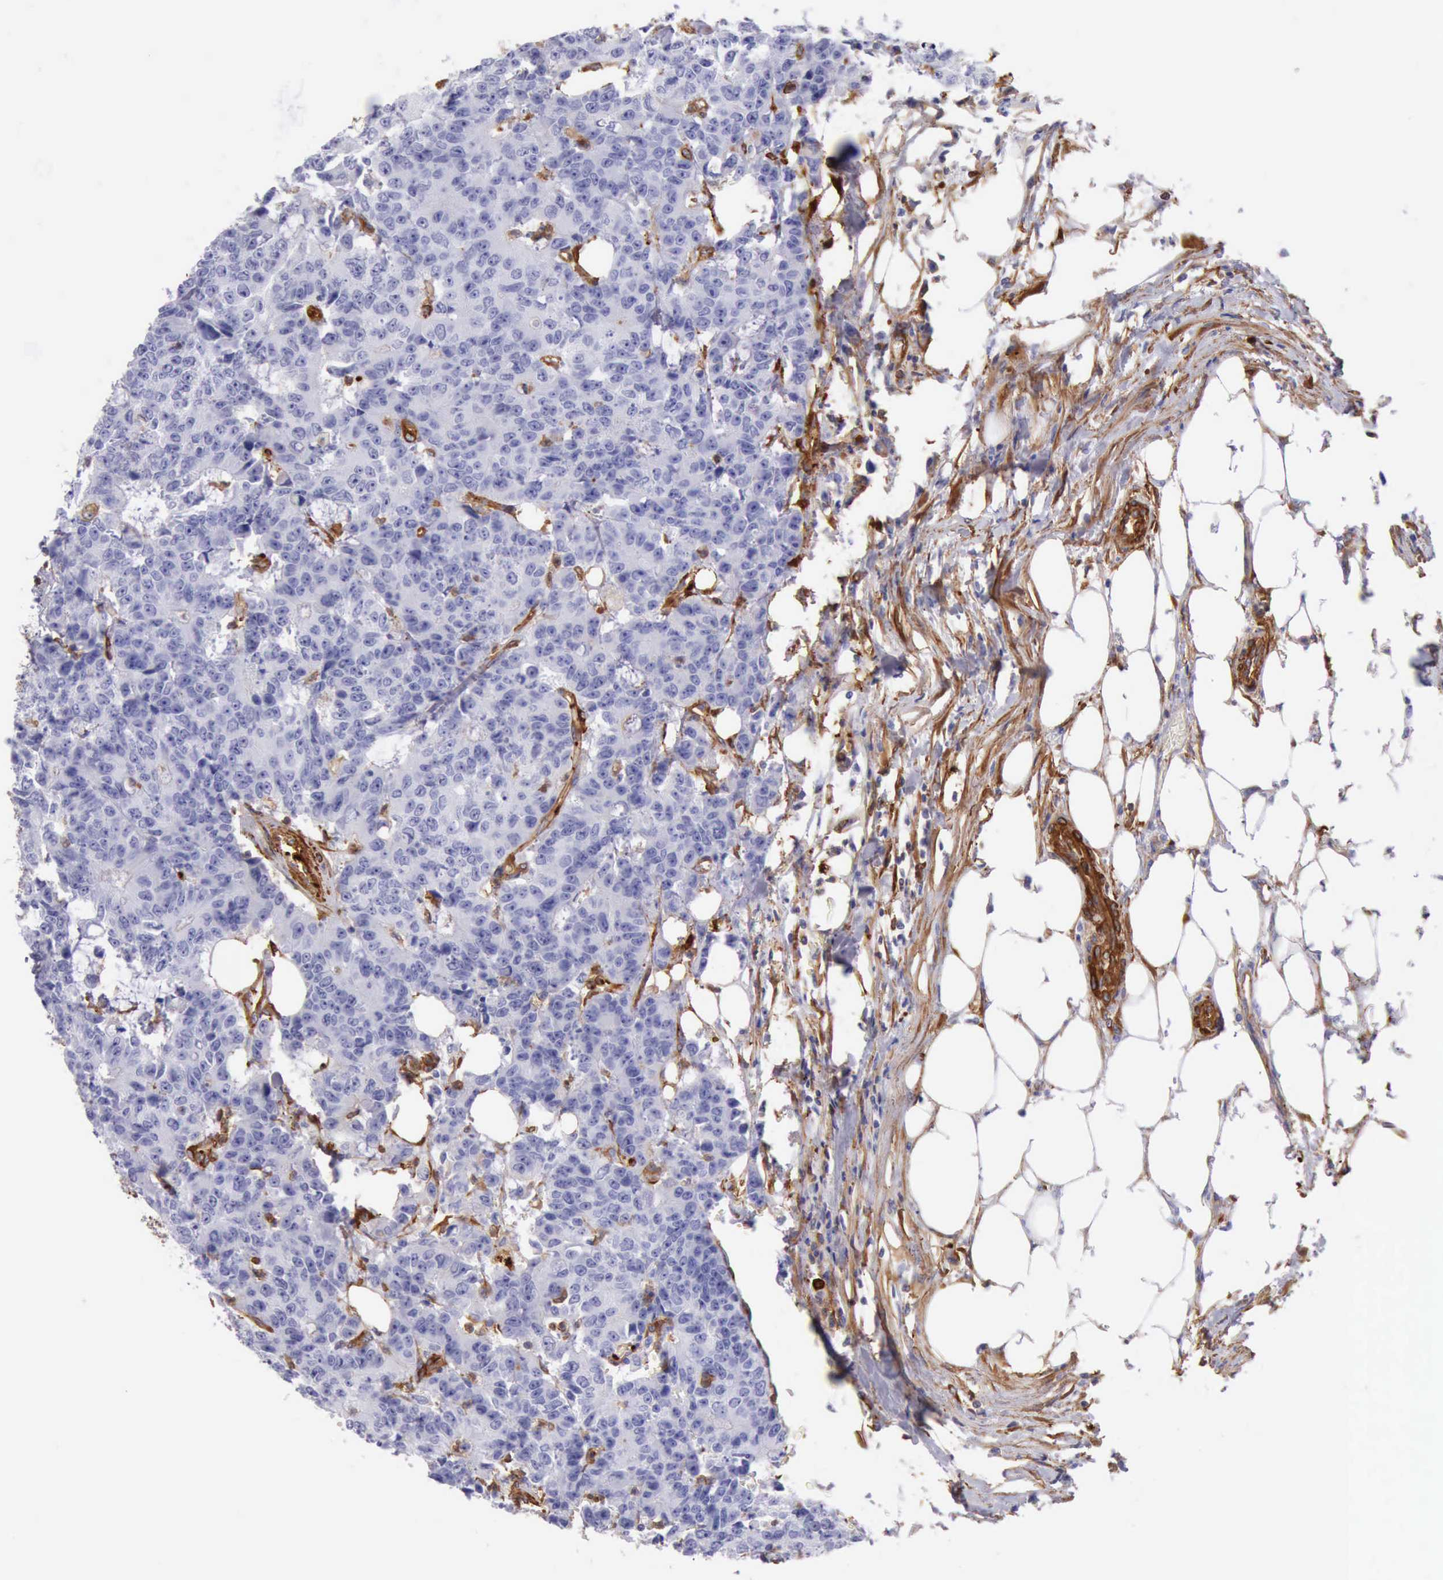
{"staining": {"intensity": "negative", "quantity": "none", "location": "none"}, "tissue": "colorectal cancer", "cell_type": "Tumor cells", "image_type": "cancer", "snomed": [{"axis": "morphology", "description": "Adenocarcinoma, NOS"}, {"axis": "topography", "description": "Colon"}], "caption": "There is no significant staining in tumor cells of colorectal cancer (adenocarcinoma).", "gene": "FLNA", "patient": {"sex": "female", "age": 86}}